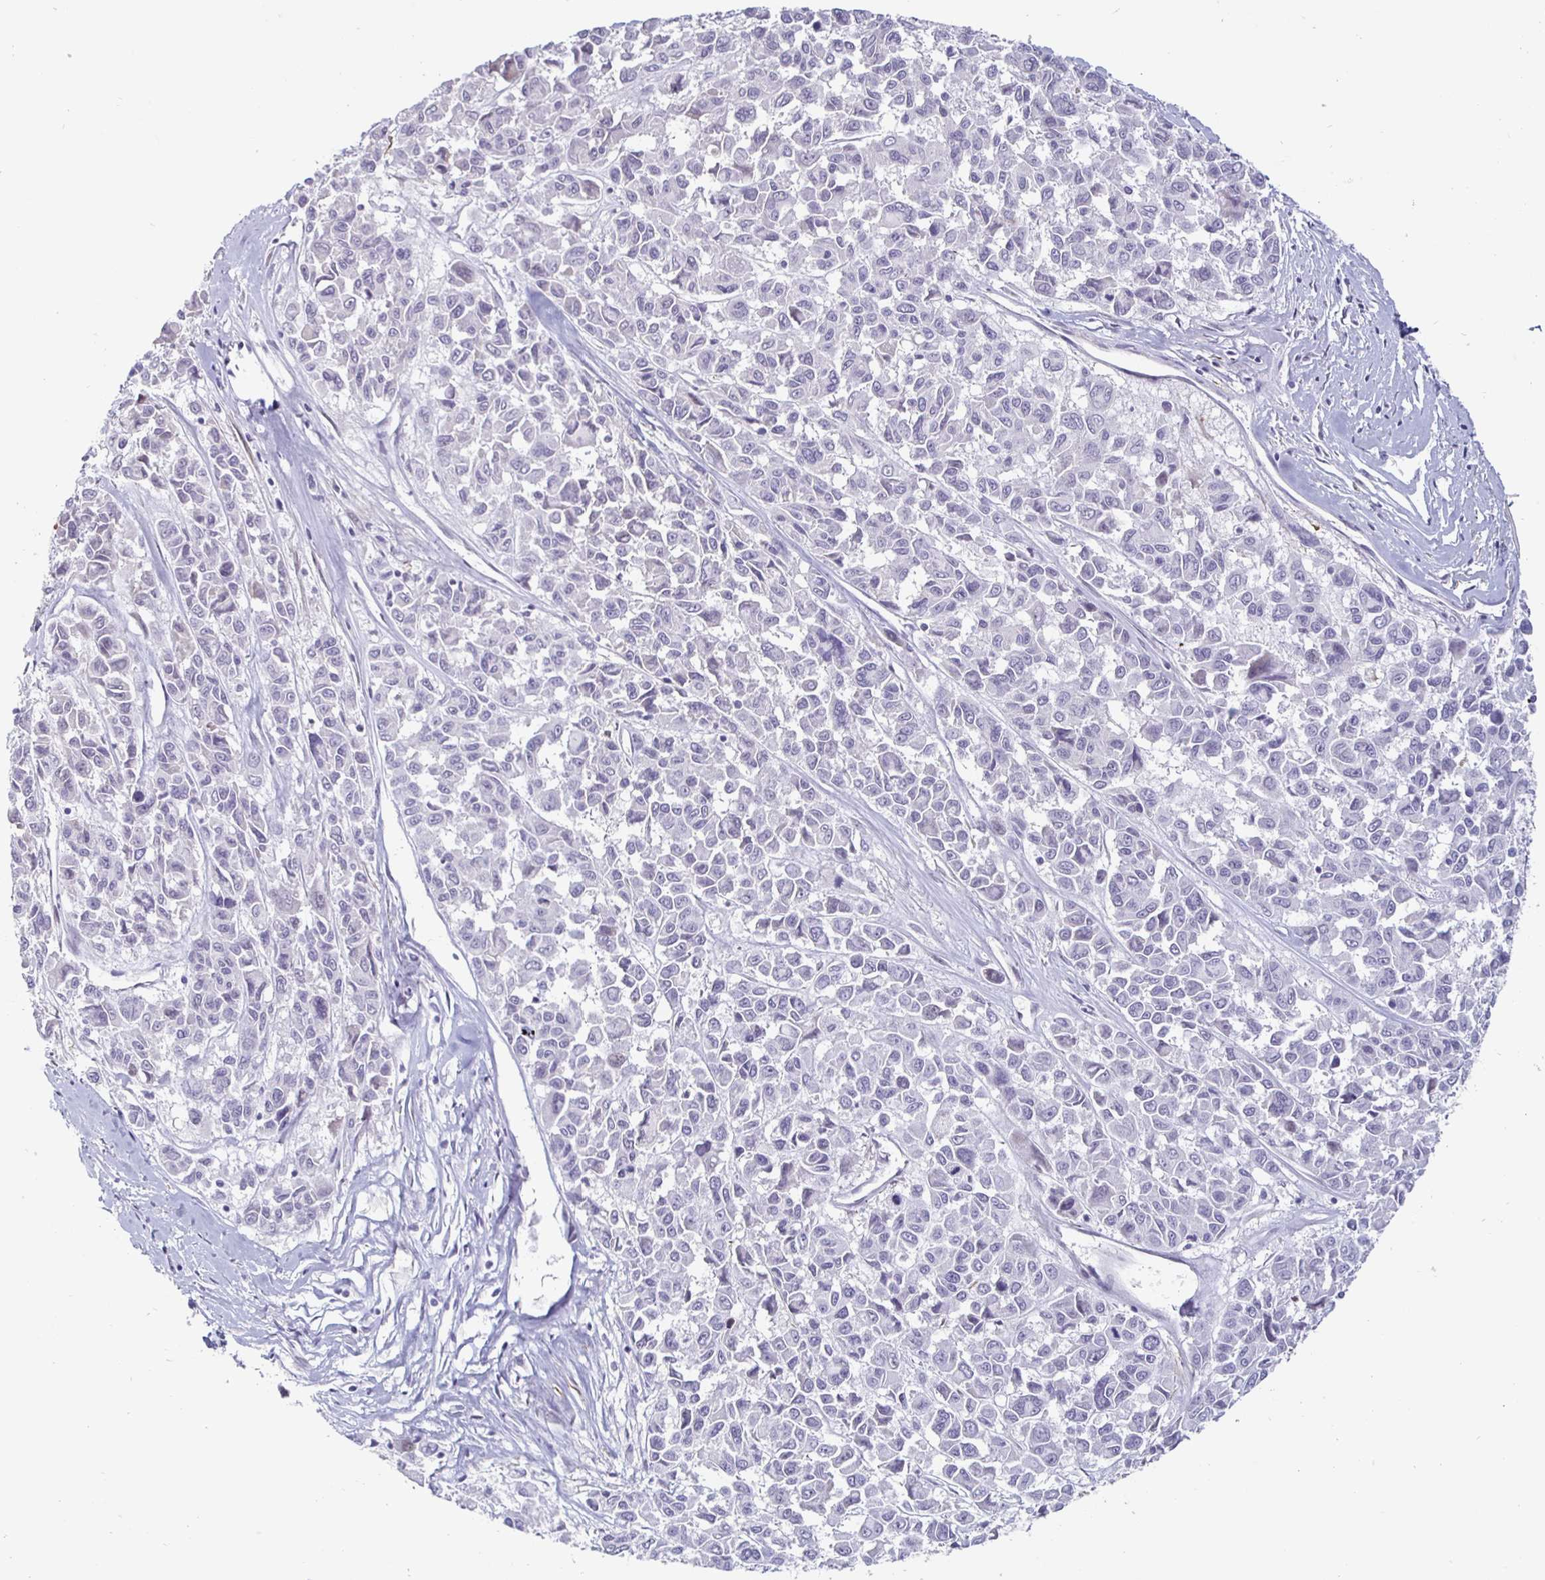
{"staining": {"intensity": "negative", "quantity": "none", "location": "none"}, "tissue": "melanoma", "cell_type": "Tumor cells", "image_type": "cancer", "snomed": [{"axis": "morphology", "description": "Malignant melanoma, NOS"}, {"axis": "topography", "description": "Skin"}], "caption": "Protein analysis of melanoma reveals no significant staining in tumor cells.", "gene": "OOSP2", "patient": {"sex": "female", "age": 66}}